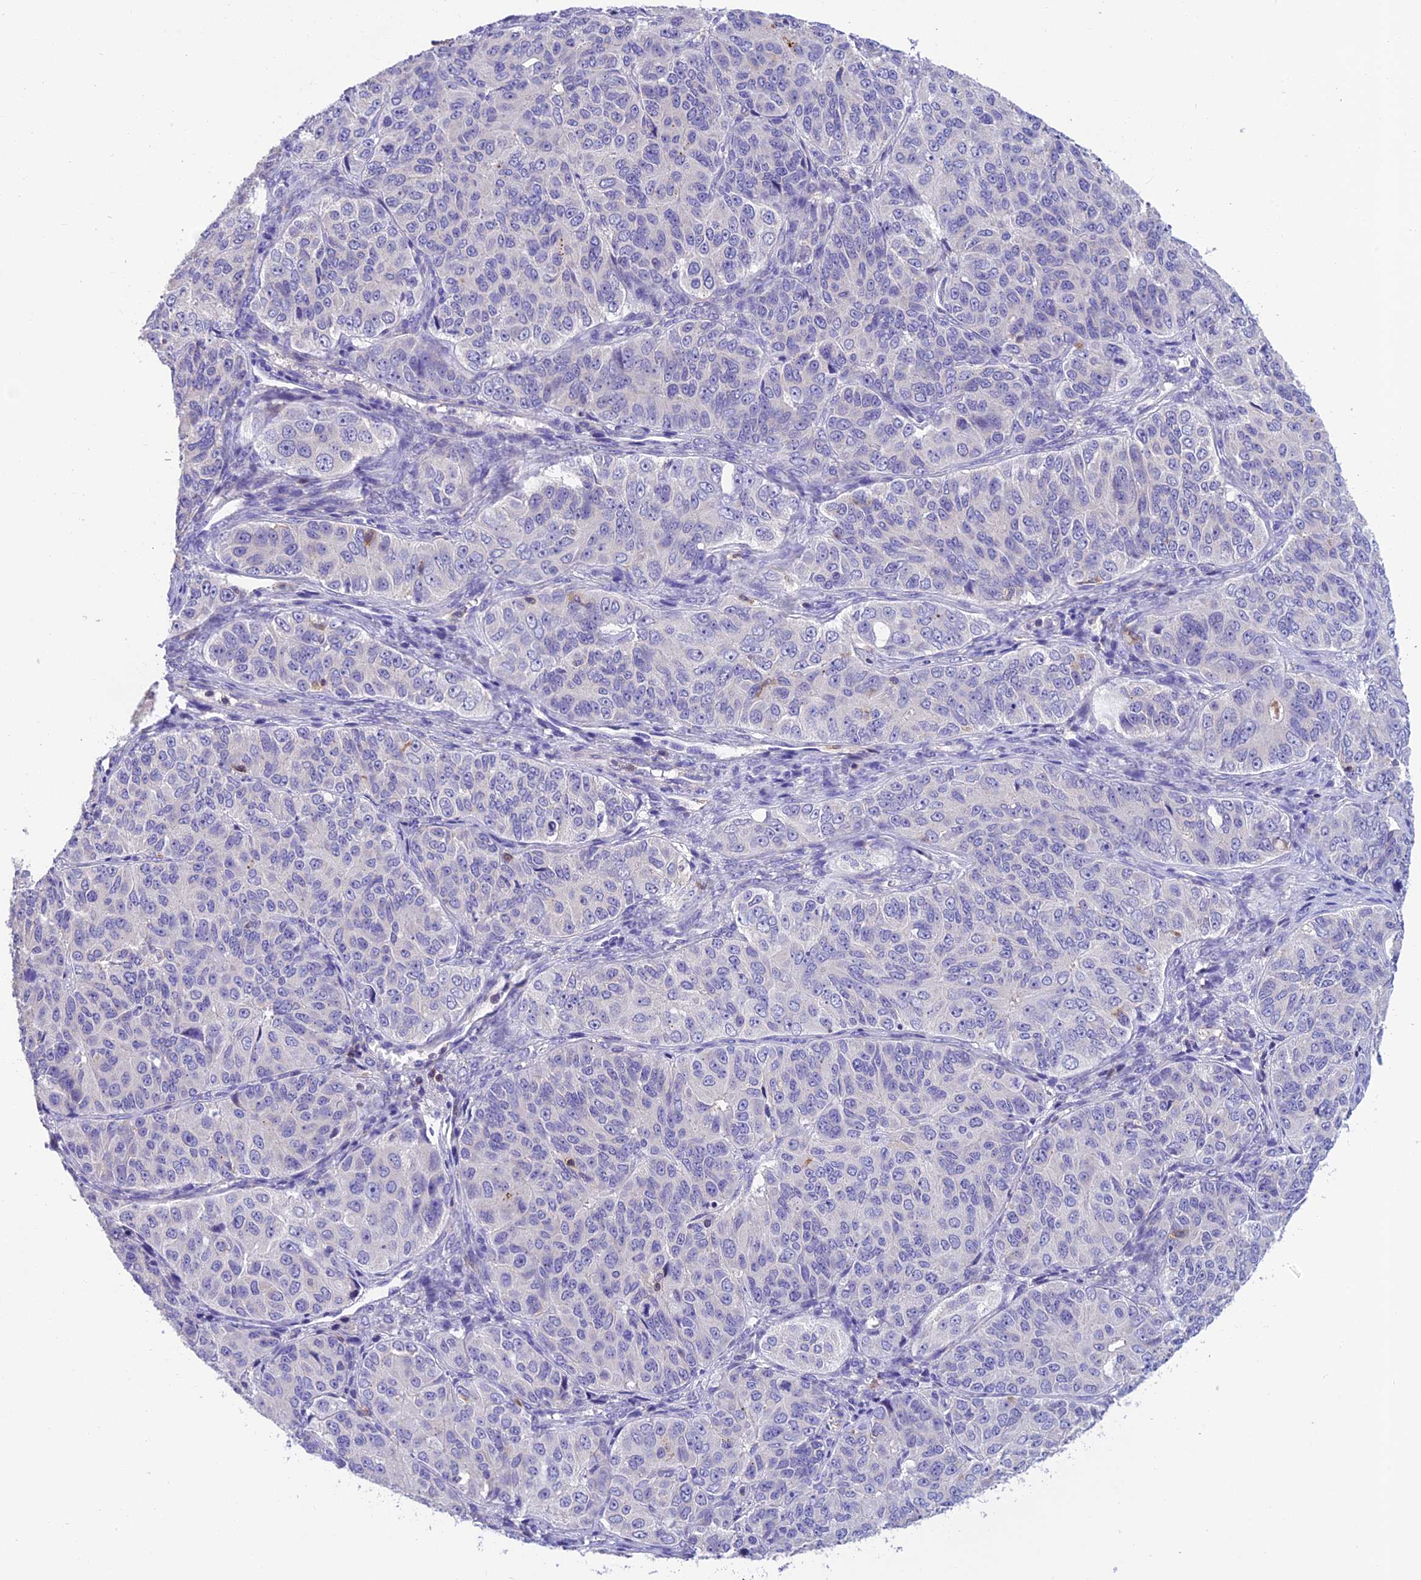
{"staining": {"intensity": "negative", "quantity": "none", "location": "none"}, "tissue": "ovarian cancer", "cell_type": "Tumor cells", "image_type": "cancer", "snomed": [{"axis": "morphology", "description": "Carcinoma, endometroid"}, {"axis": "topography", "description": "Ovary"}], "caption": "The IHC photomicrograph has no significant staining in tumor cells of ovarian cancer (endometroid carcinoma) tissue.", "gene": "LPXN", "patient": {"sex": "female", "age": 51}}